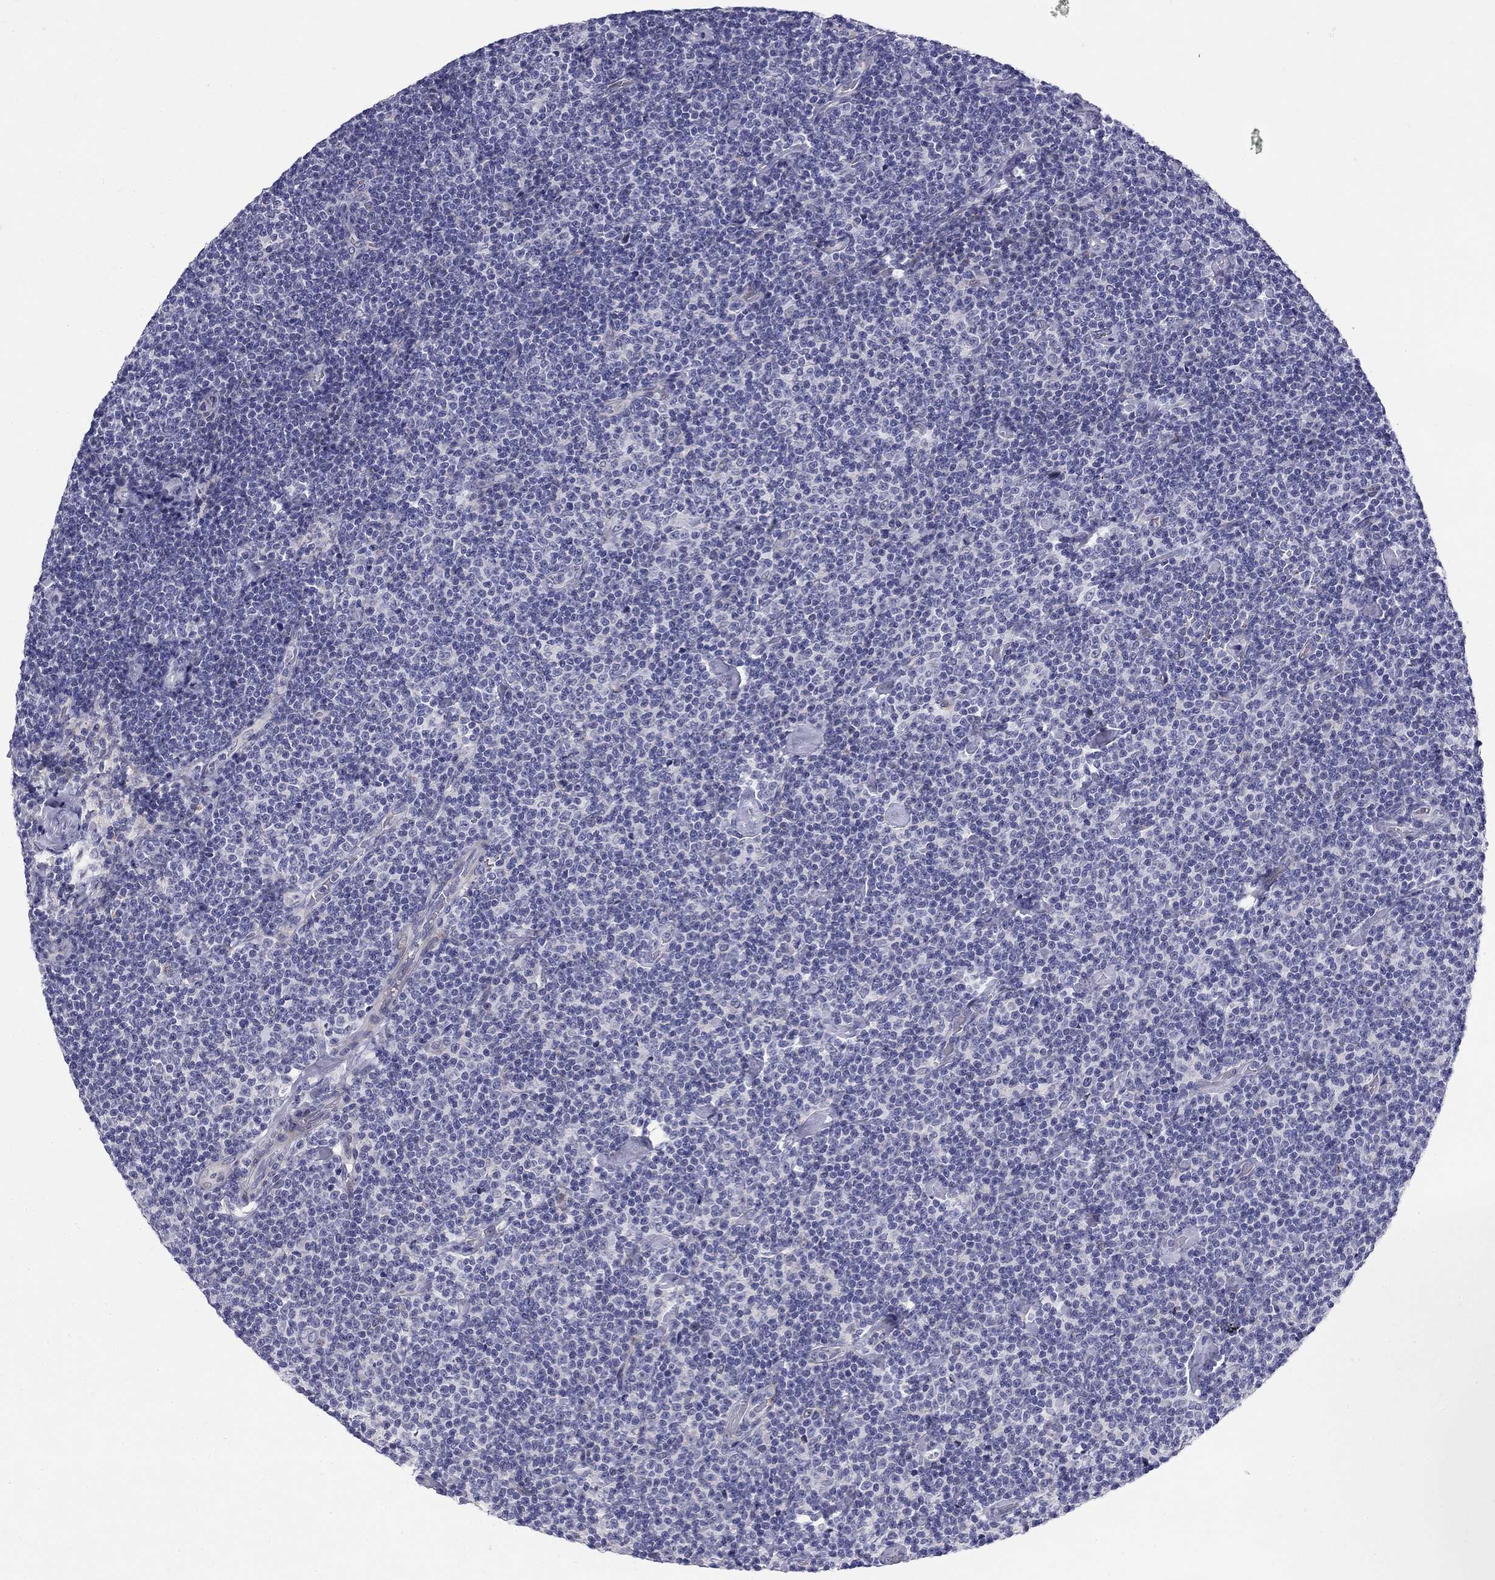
{"staining": {"intensity": "negative", "quantity": "none", "location": "none"}, "tissue": "lymphoma", "cell_type": "Tumor cells", "image_type": "cancer", "snomed": [{"axis": "morphology", "description": "Malignant lymphoma, non-Hodgkin's type, Low grade"}, {"axis": "topography", "description": "Lymph node"}], "caption": "An immunohistochemistry (IHC) photomicrograph of lymphoma is shown. There is no staining in tumor cells of lymphoma. (IHC, brightfield microscopy, high magnification).", "gene": "C8orf88", "patient": {"sex": "male", "age": 81}}